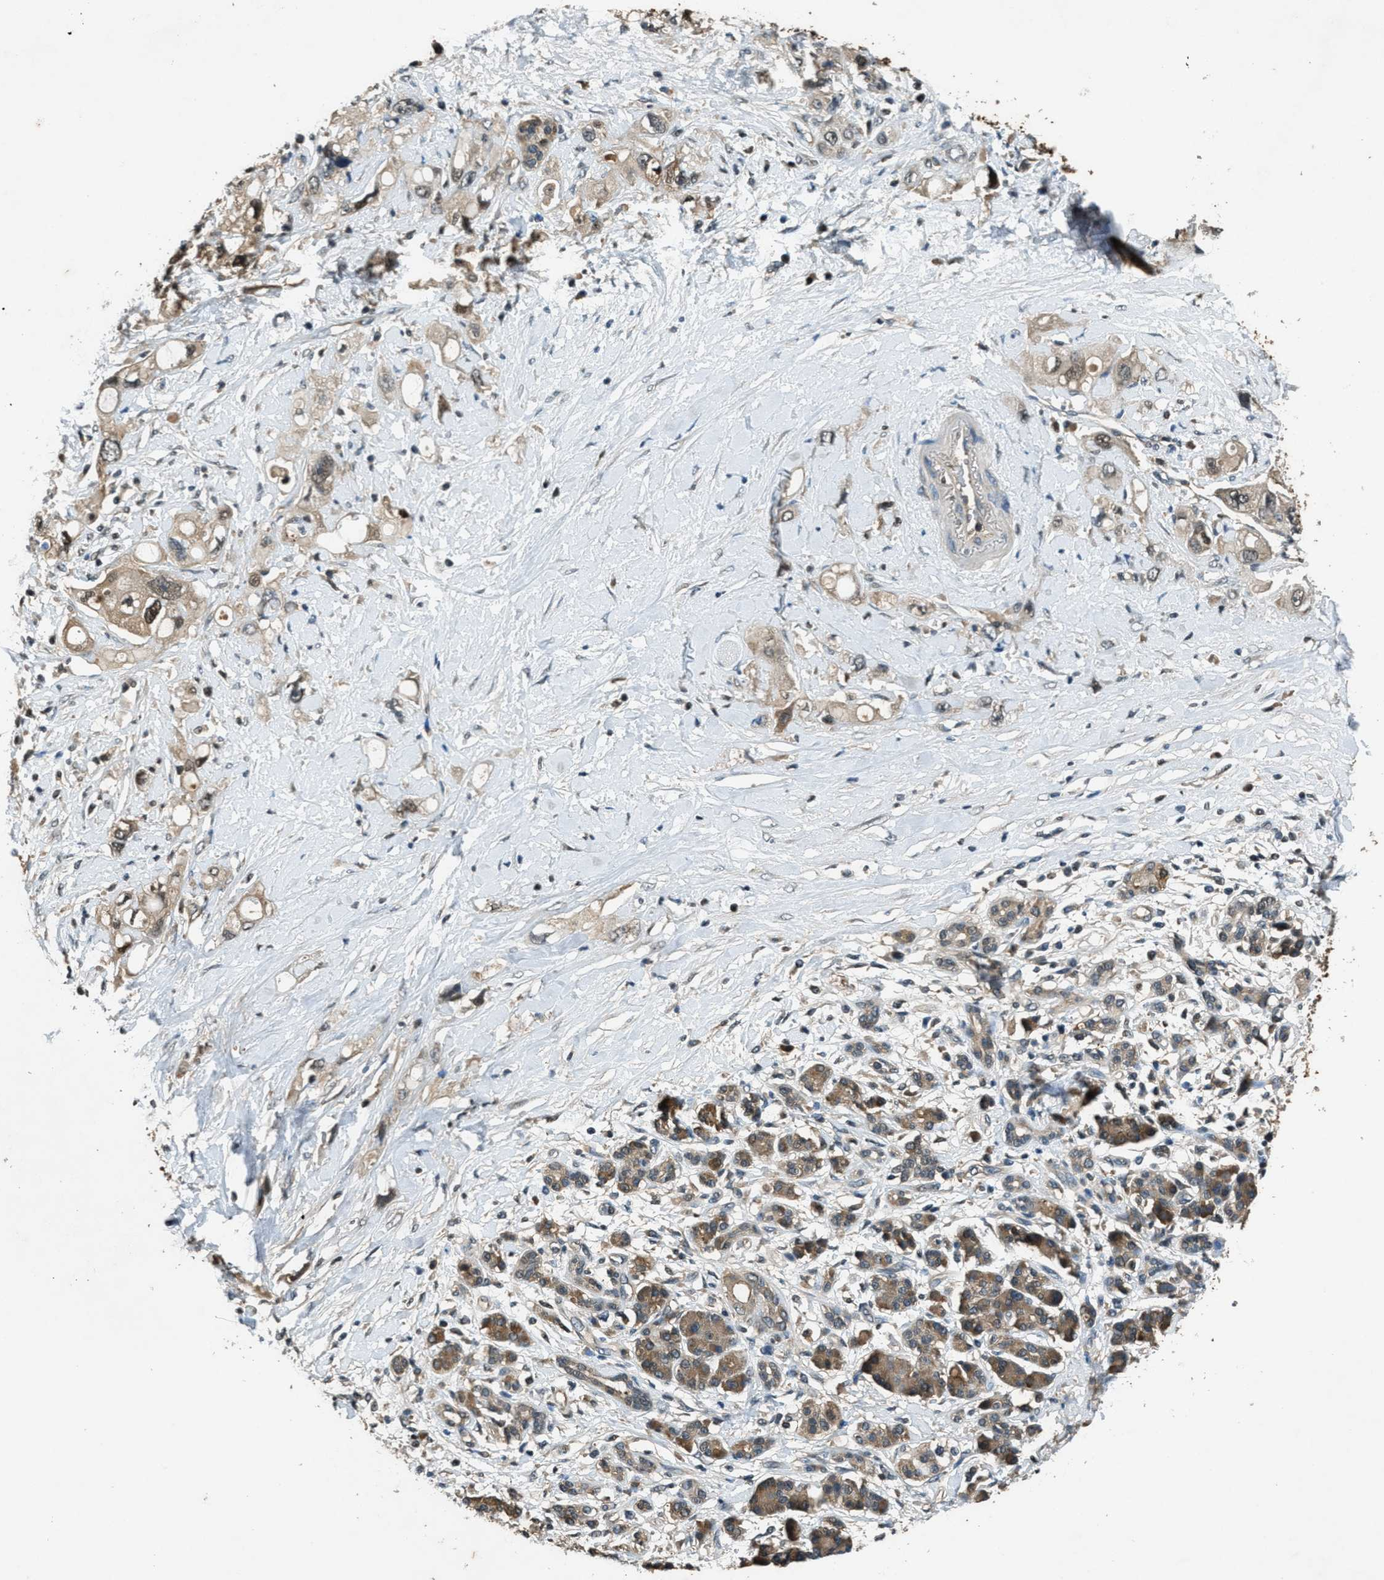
{"staining": {"intensity": "weak", "quantity": ">75%", "location": "cytoplasmic/membranous,nuclear"}, "tissue": "pancreatic cancer", "cell_type": "Tumor cells", "image_type": "cancer", "snomed": [{"axis": "morphology", "description": "Adenocarcinoma, NOS"}, {"axis": "topography", "description": "Pancreas"}], "caption": "This is a photomicrograph of immunohistochemistry (IHC) staining of pancreatic adenocarcinoma, which shows weak expression in the cytoplasmic/membranous and nuclear of tumor cells.", "gene": "DUSP6", "patient": {"sex": "female", "age": 56}}